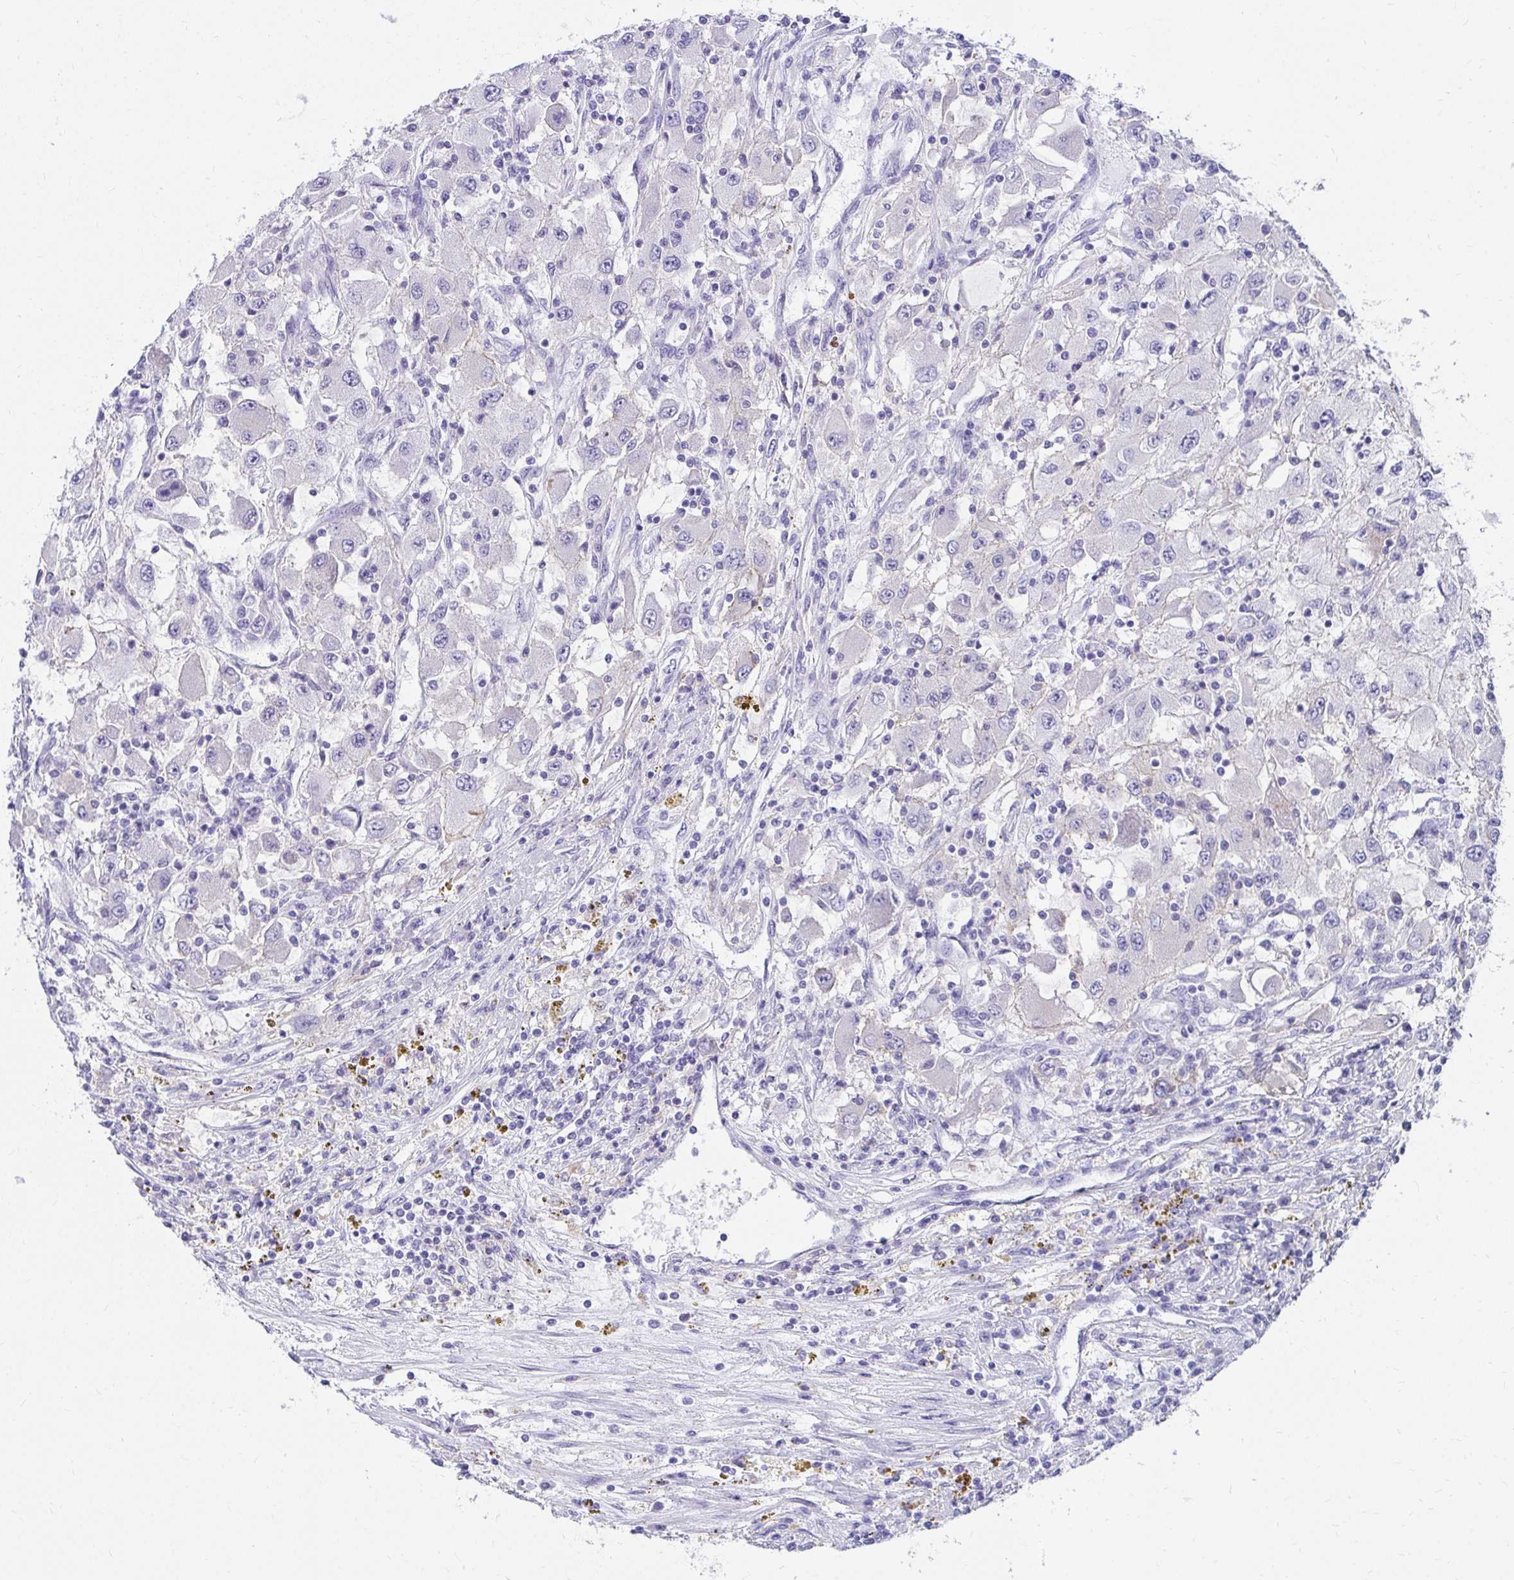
{"staining": {"intensity": "negative", "quantity": "none", "location": "none"}, "tissue": "renal cancer", "cell_type": "Tumor cells", "image_type": "cancer", "snomed": [{"axis": "morphology", "description": "Adenocarcinoma, NOS"}, {"axis": "topography", "description": "Kidney"}], "caption": "A photomicrograph of human adenocarcinoma (renal) is negative for staining in tumor cells.", "gene": "C19orf81", "patient": {"sex": "female", "age": 67}}